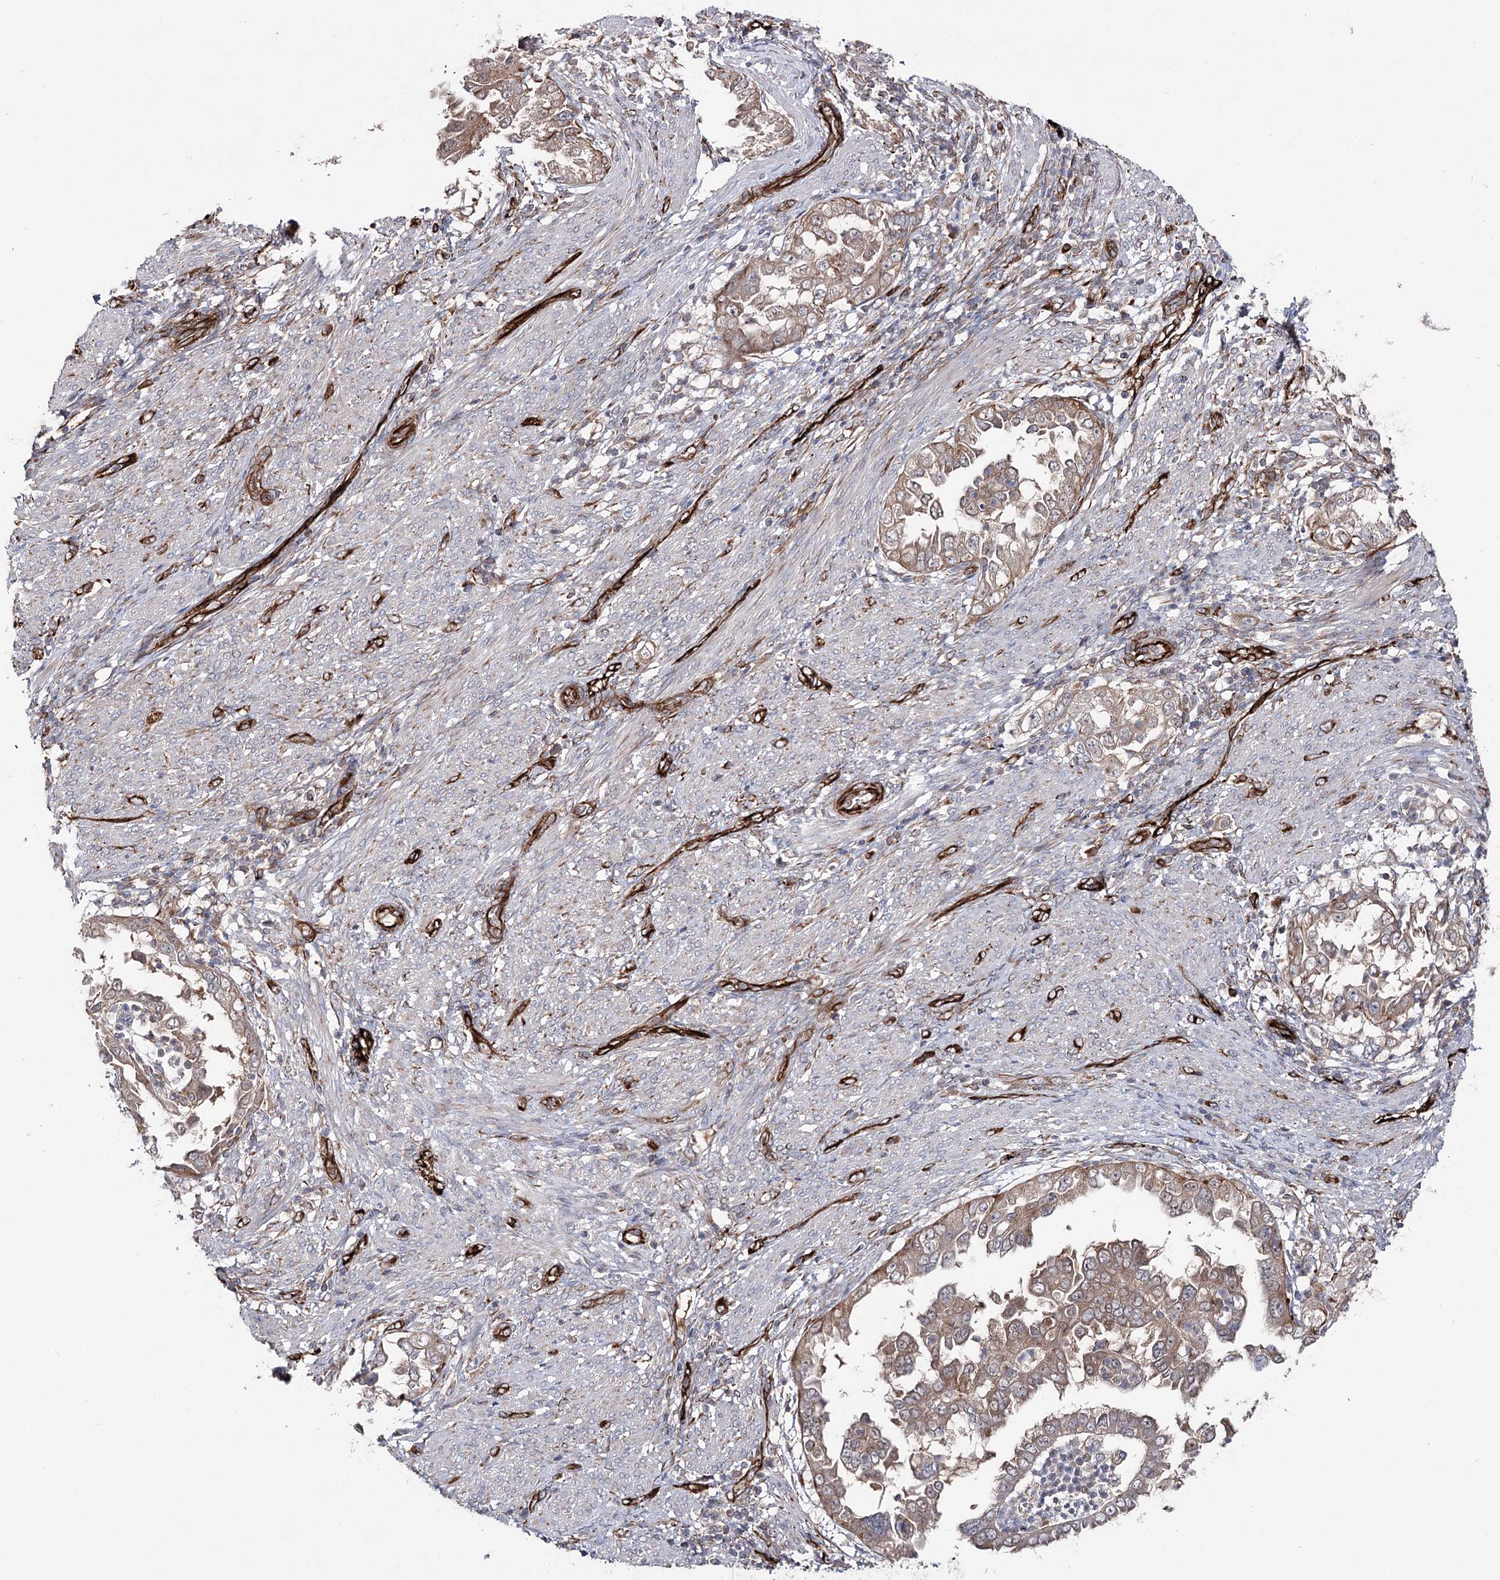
{"staining": {"intensity": "moderate", "quantity": ">75%", "location": "cytoplasmic/membranous"}, "tissue": "endometrial cancer", "cell_type": "Tumor cells", "image_type": "cancer", "snomed": [{"axis": "morphology", "description": "Adenocarcinoma, NOS"}, {"axis": "topography", "description": "Endometrium"}], "caption": "Tumor cells demonstrate moderate cytoplasmic/membranous positivity in approximately >75% of cells in endometrial adenocarcinoma. Nuclei are stained in blue.", "gene": "MIB1", "patient": {"sex": "female", "age": 85}}